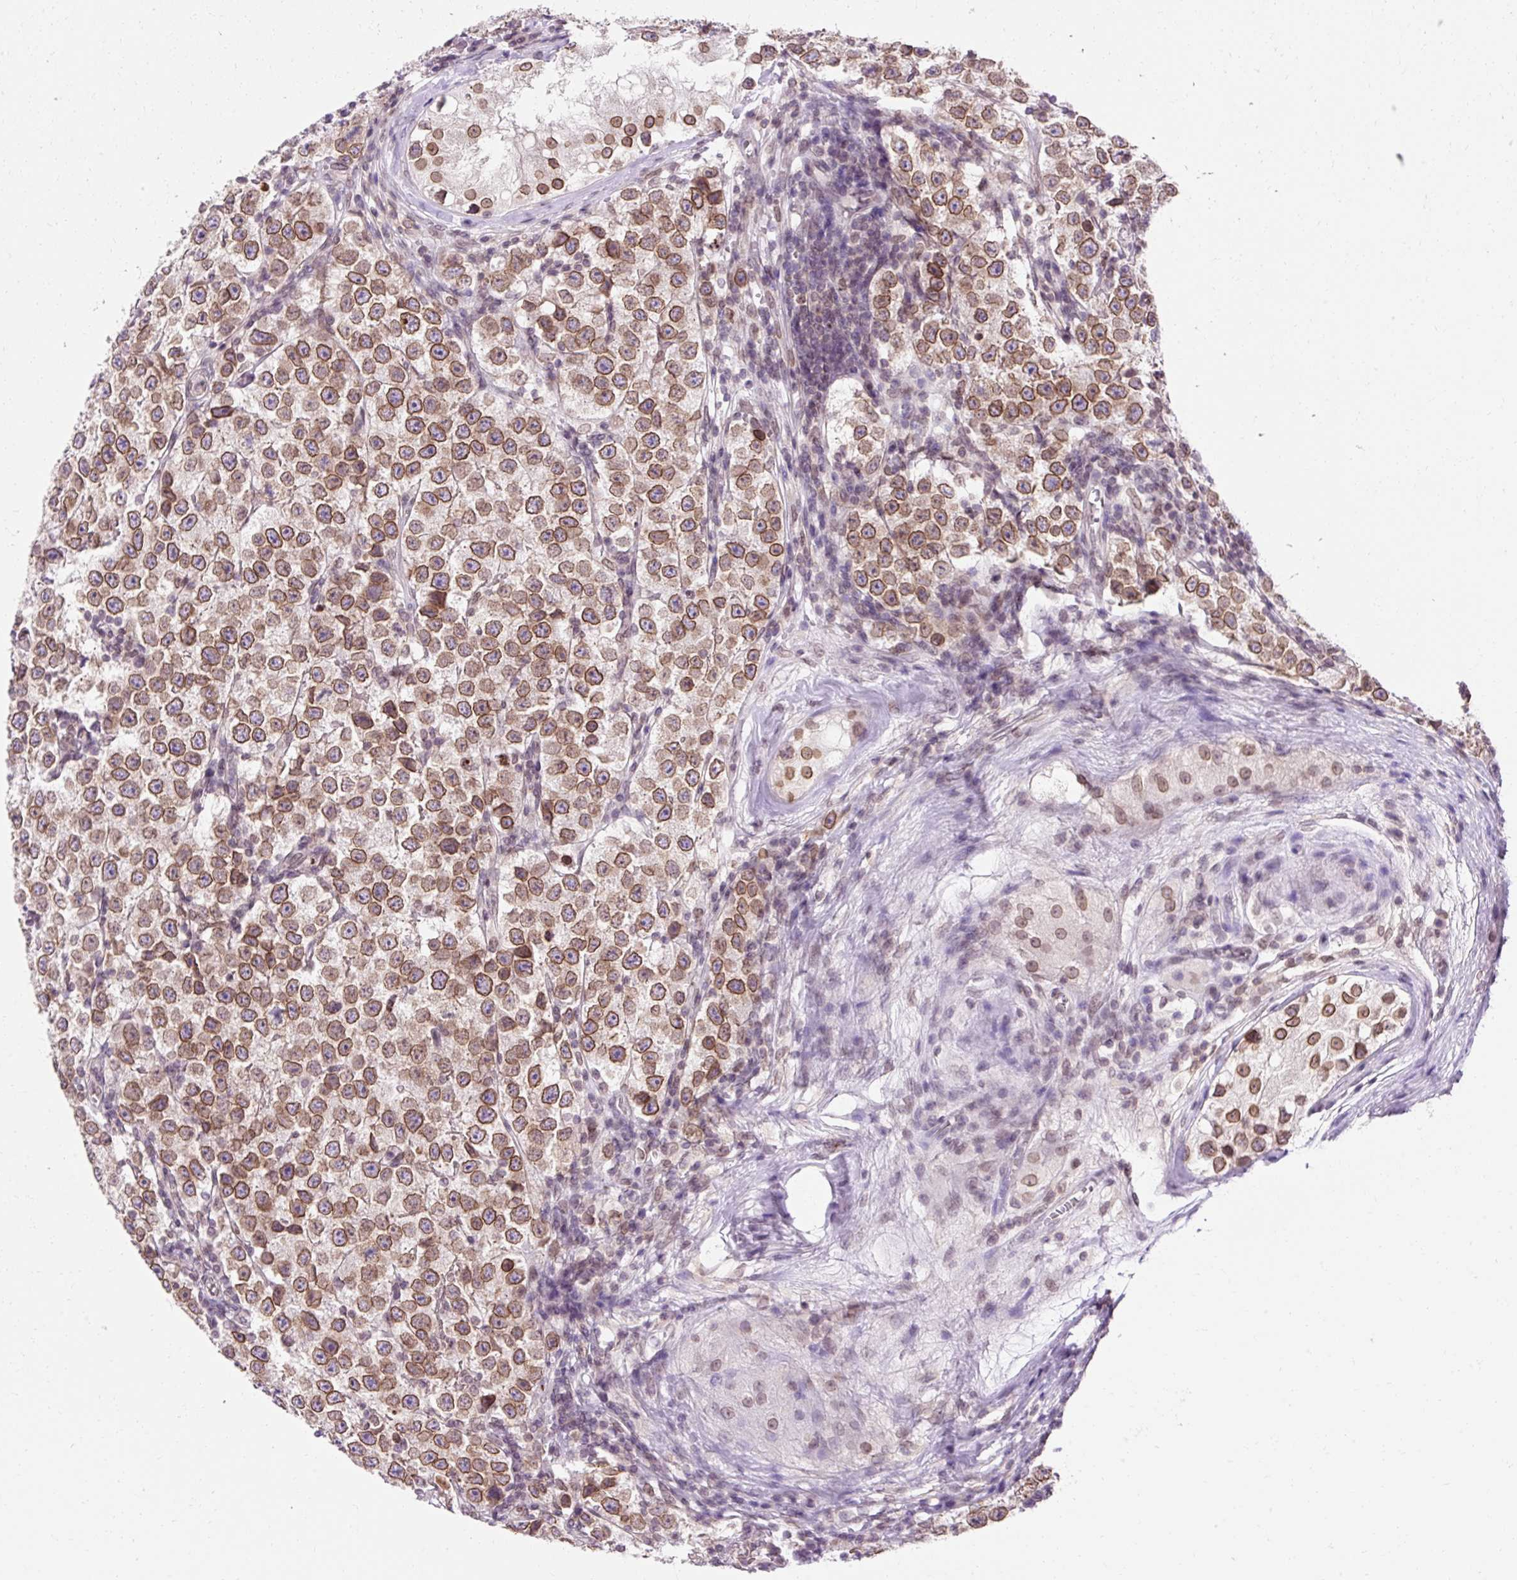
{"staining": {"intensity": "moderate", "quantity": ">75%", "location": "cytoplasmic/membranous,nuclear"}, "tissue": "testis cancer", "cell_type": "Tumor cells", "image_type": "cancer", "snomed": [{"axis": "morphology", "description": "Seminoma, NOS"}, {"axis": "topography", "description": "Testis"}], "caption": "High-magnification brightfield microscopy of testis seminoma stained with DAB (3,3'-diaminobenzidine) (brown) and counterstained with hematoxylin (blue). tumor cells exhibit moderate cytoplasmic/membranous and nuclear expression is present in about>75% of cells.", "gene": "ZNF610", "patient": {"sex": "male", "age": 34}}